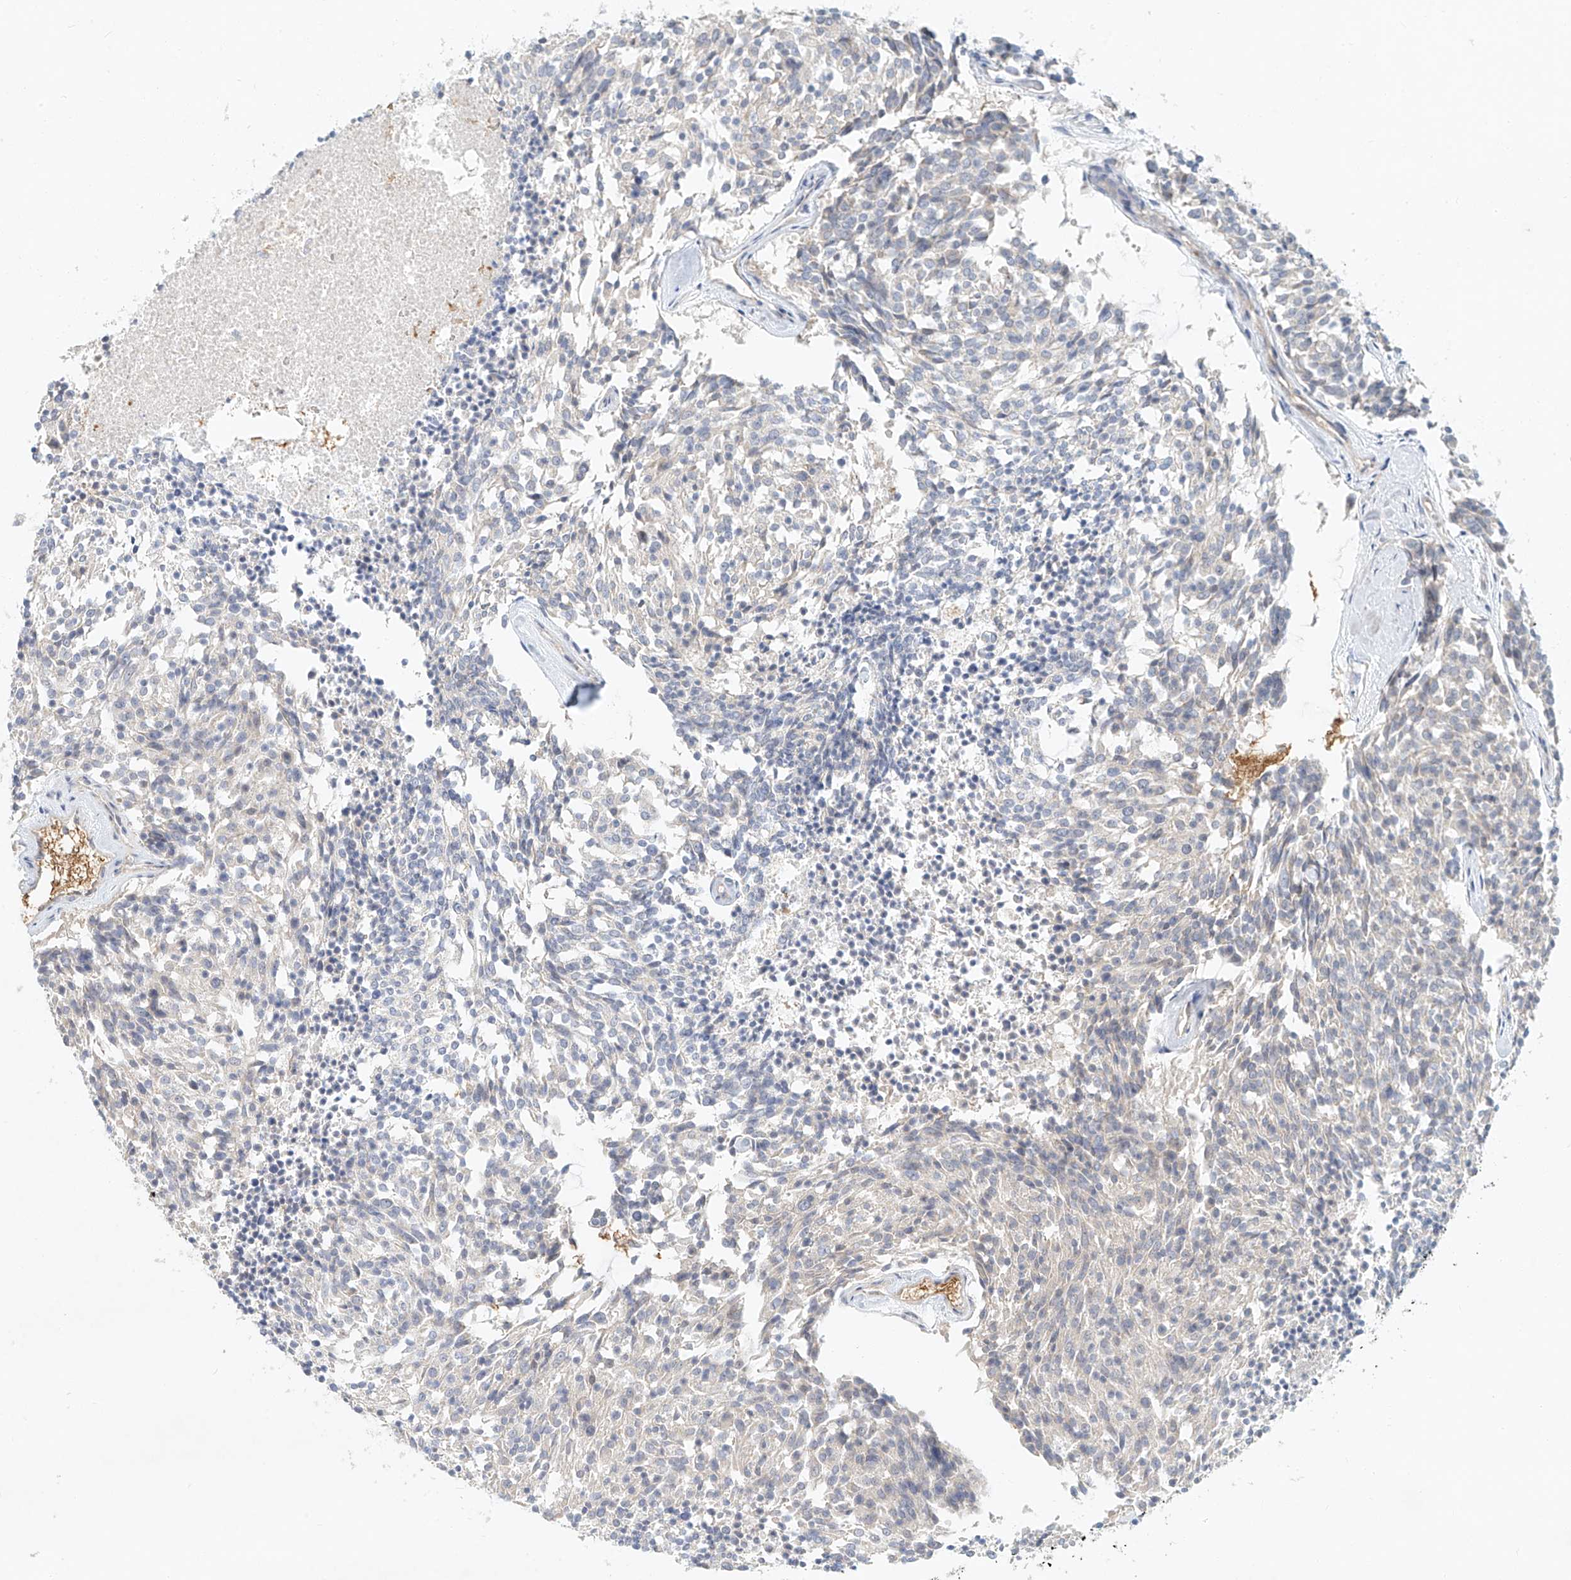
{"staining": {"intensity": "negative", "quantity": "none", "location": "none"}, "tissue": "carcinoid", "cell_type": "Tumor cells", "image_type": "cancer", "snomed": [{"axis": "morphology", "description": "Carcinoid, malignant, NOS"}, {"axis": "topography", "description": "Pancreas"}], "caption": "Carcinoid (malignant) was stained to show a protein in brown. There is no significant expression in tumor cells.", "gene": "SYTL3", "patient": {"sex": "female", "age": 54}}